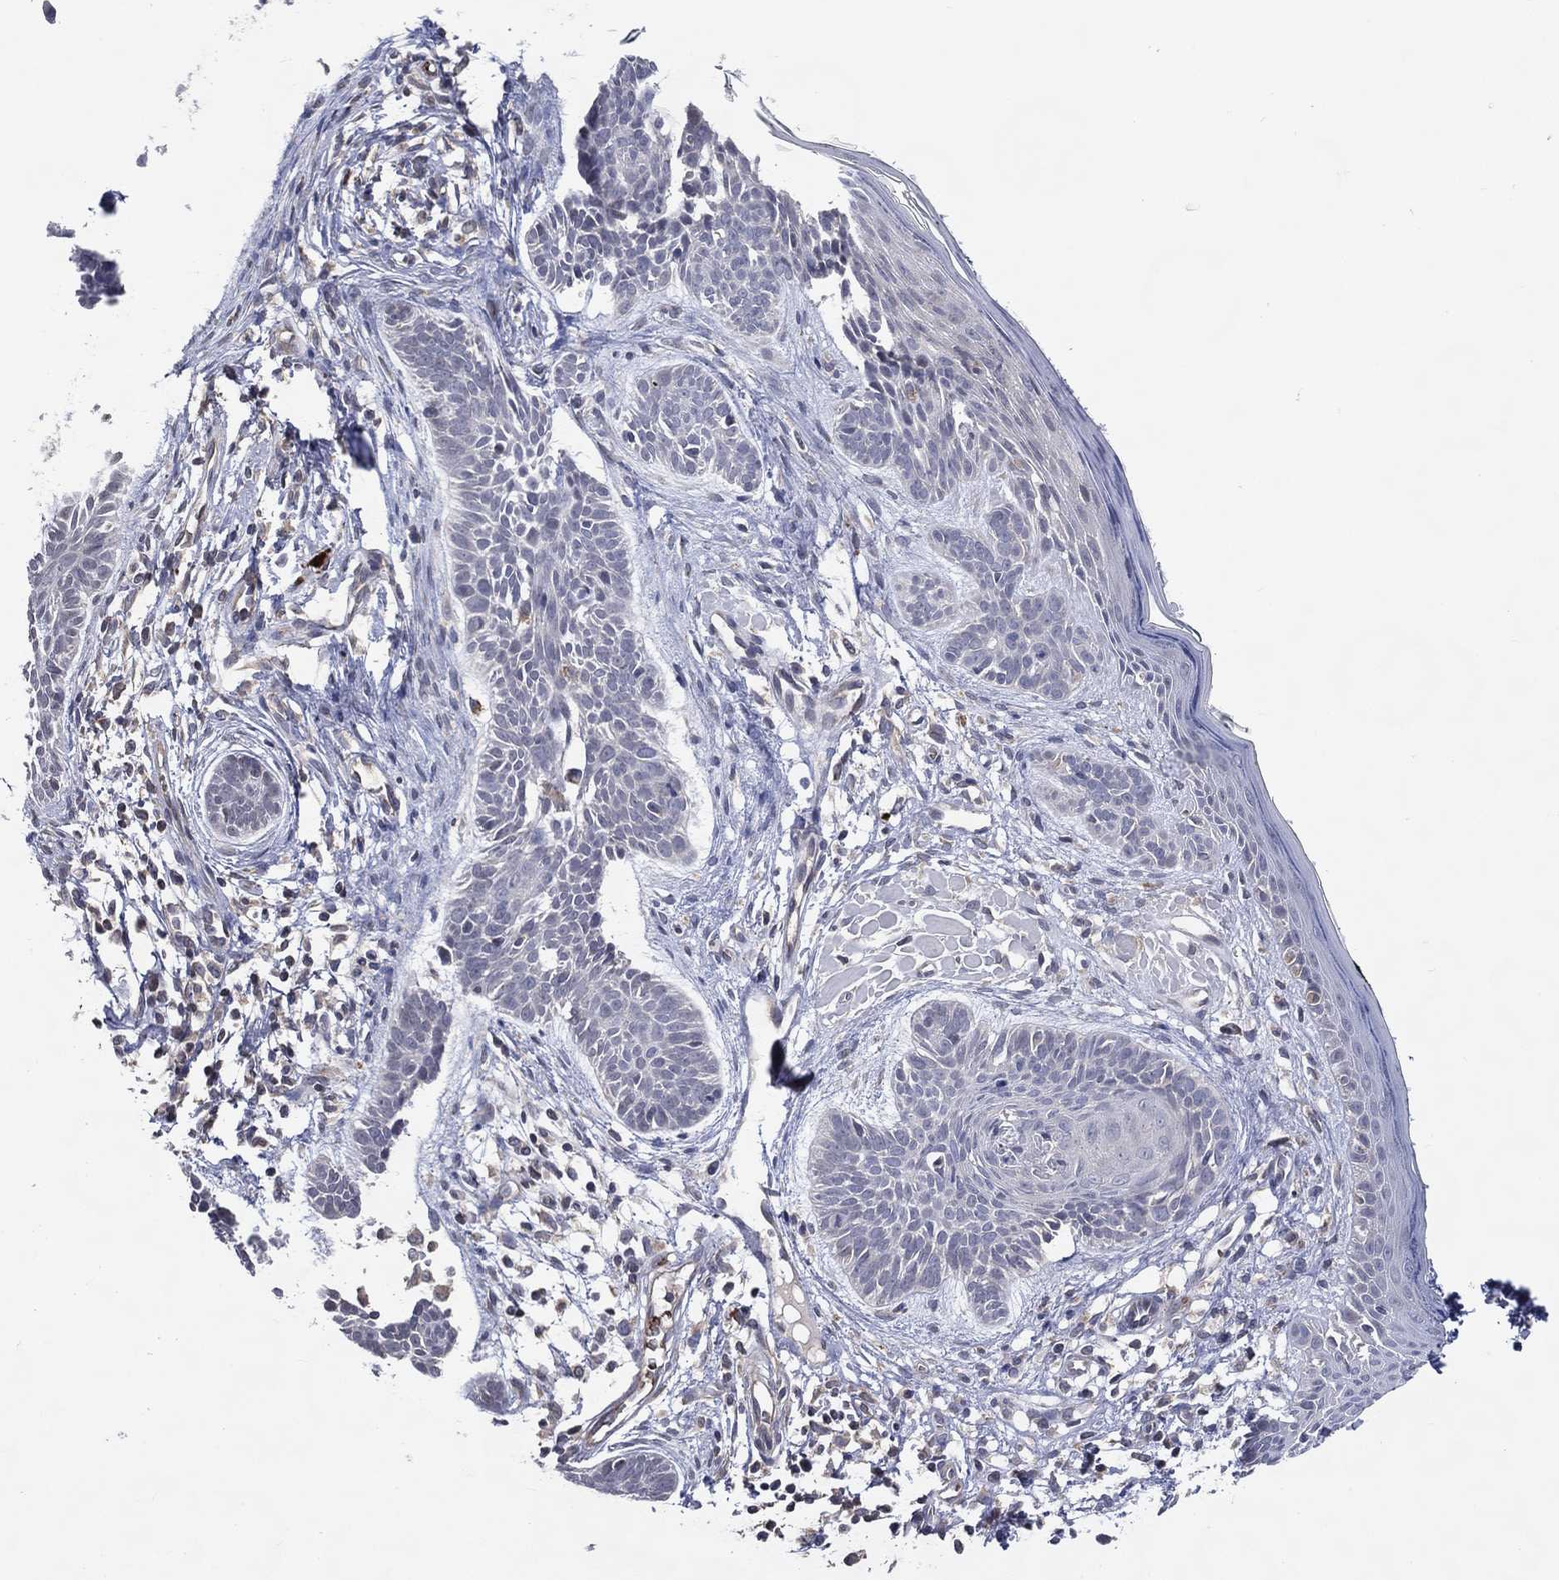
{"staining": {"intensity": "negative", "quantity": "none", "location": "none"}, "tissue": "skin cancer", "cell_type": "Tumor cells", "image_type": "cancer", "snomed": [{"axis": "morphology", "description": "Basal cell carcinoma"}, {"axis": "topography", "description": "Skin"}], "caption": "High power microscopy micrograph of an immunohistochemistry histopathology image of skin cancer (basal cell carcinoma), revealing no significant staining in tumor cells. The staining is performed using DAB (3,3'-diaminobenzidine) brown chromogen with nuclei counter-stained in using hematoxylin.", "gene": "DNAH7", "patient": {"sex": "male", "age": 85}}